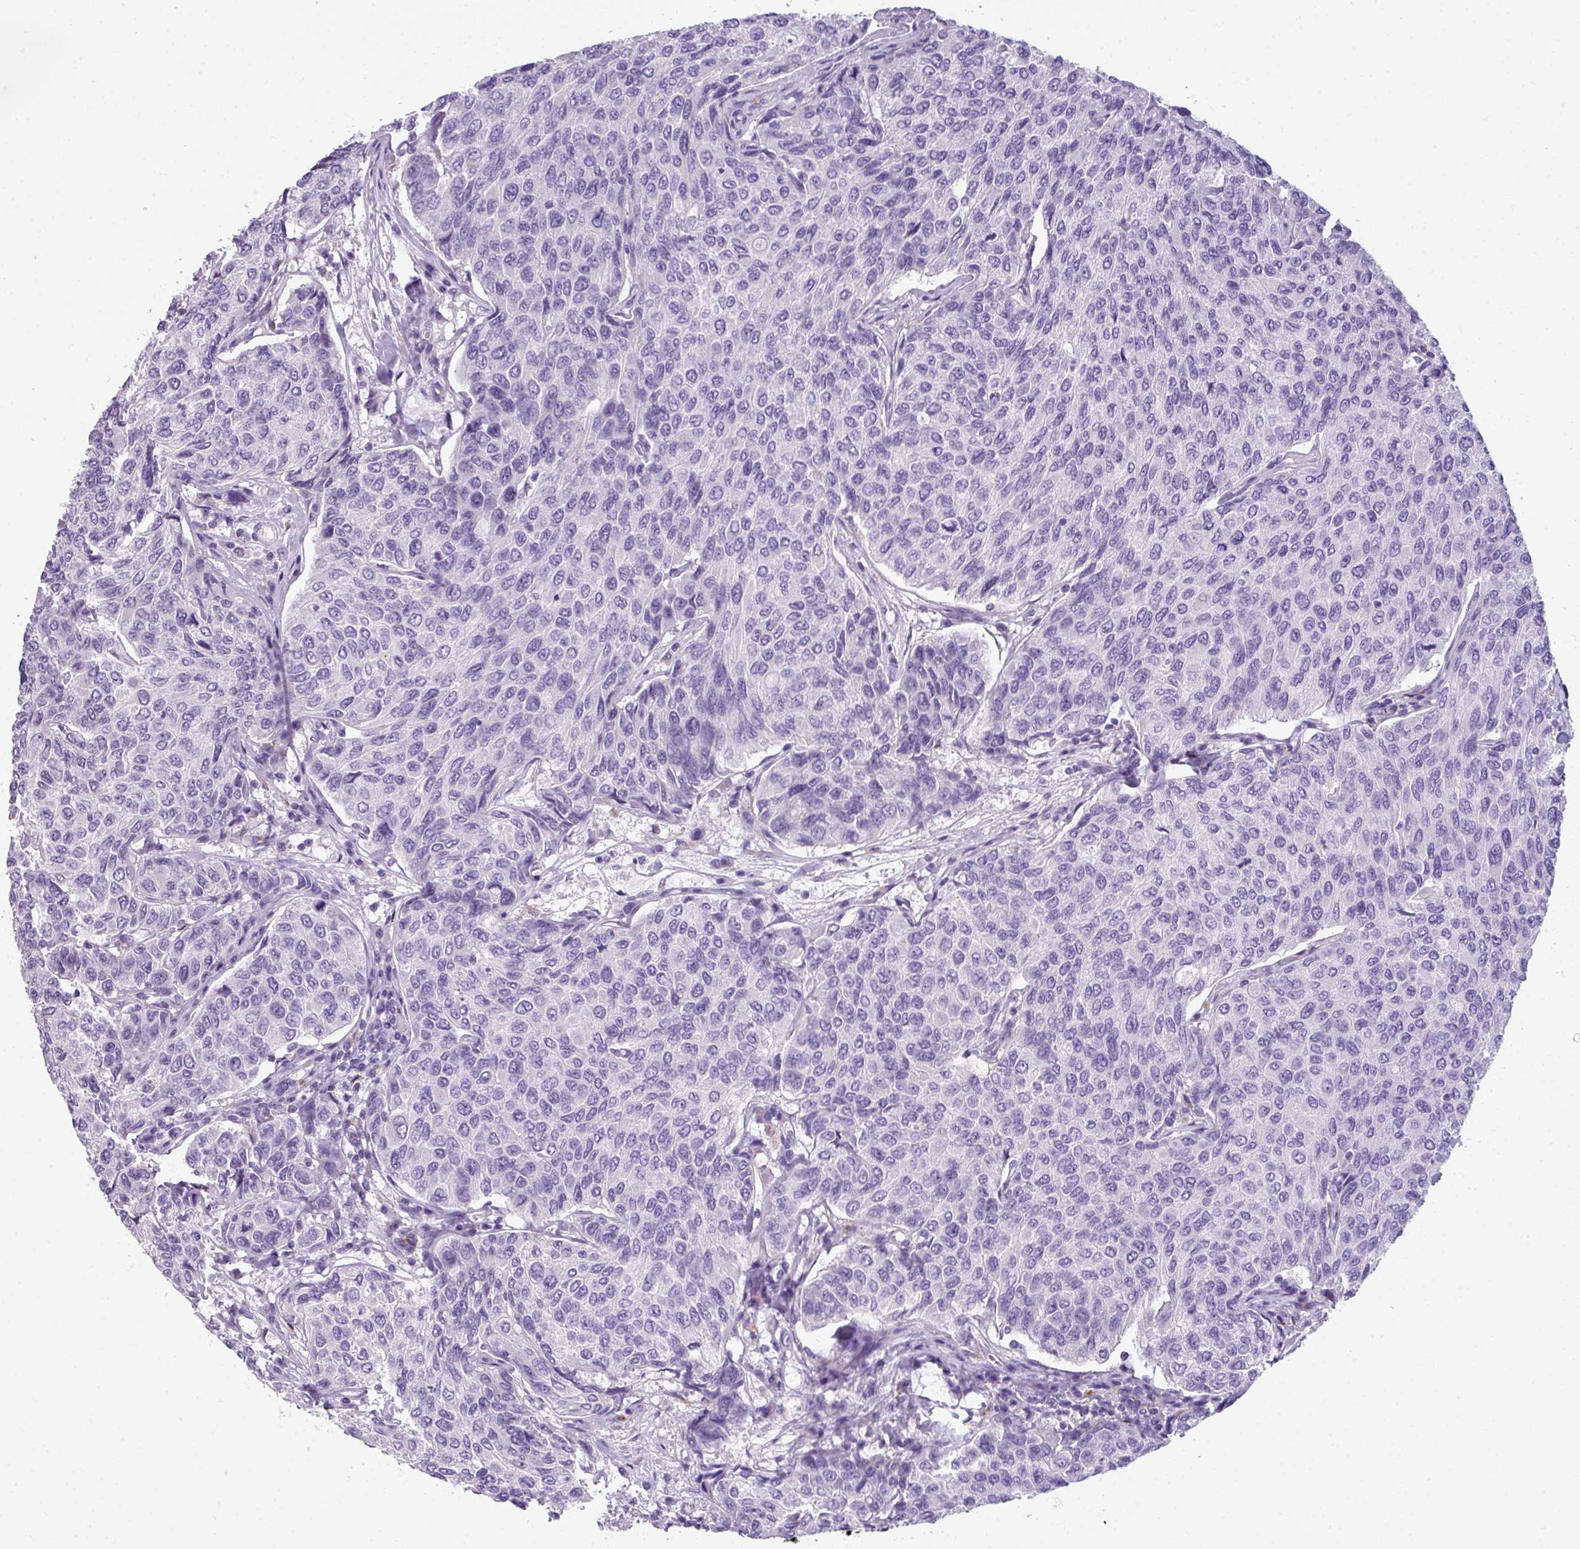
{"staining": {"intensity": "negative", "quantity": "none", "location": "none"}, "tissue": "breast cancer", "cell_type": "Tumor cells", "image_type": "cancer", "snomed": [{"axis": "morphology", "description": "Duct carcinoma"}, {"axis": "topography", "description": "Breast"}], "caption": "There is no significant staining in tumor cells of breast cancer. (DAB (3,3'-diaminobenzidine) immunohistochemistry visualized using brightfield microscopy, high magnification).", "gene": "ZNF568", "patient": {"sex": "female", "age": 55}}